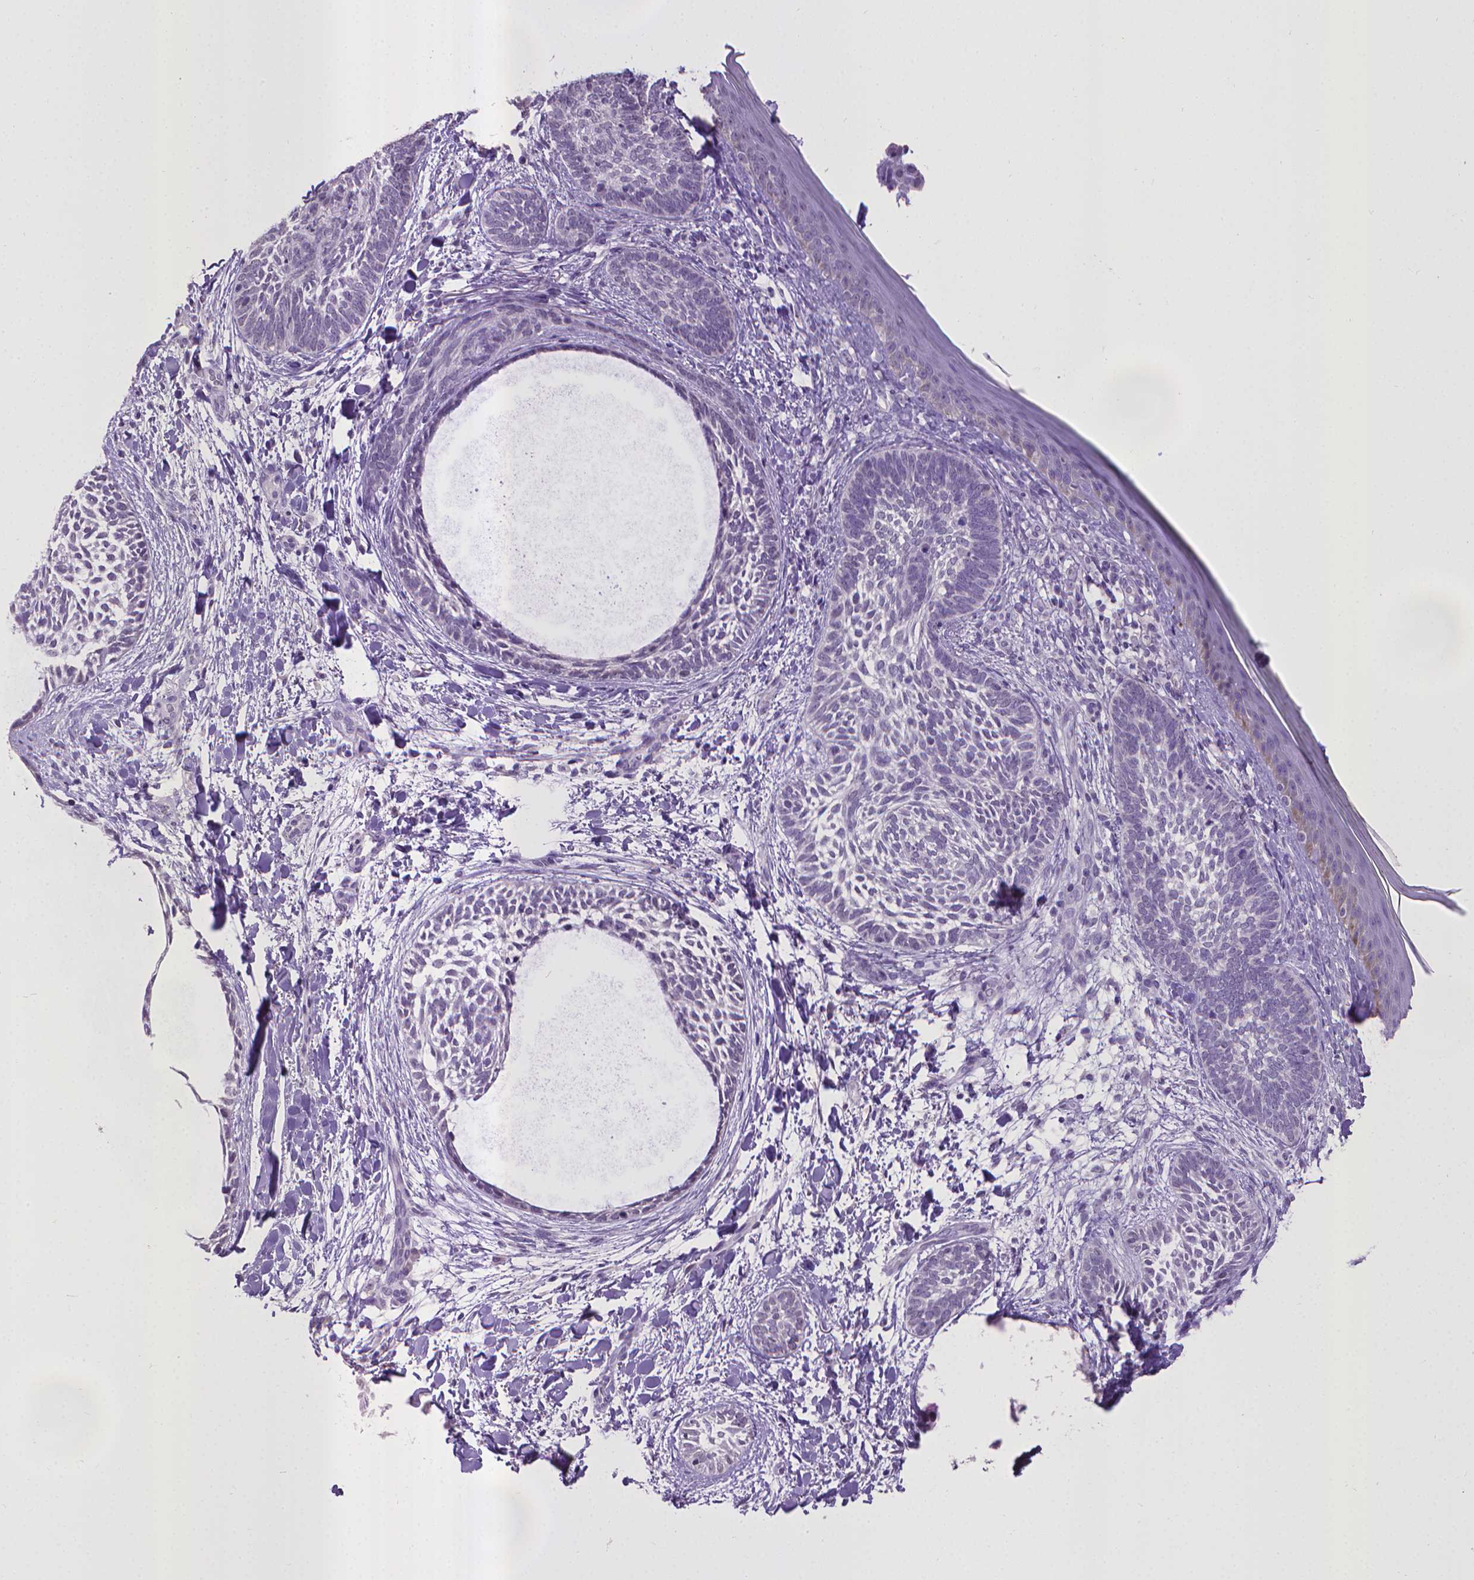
{"staining": {"intensity": "negative", "quantity": "none", "location": "none"}, "tissue": "skin cancer", "cell_type": "Tumor cells", "image_type": "cancer", "snomed": [{"axis": "morphology", "description": "Normal tissue, NOS"}, {"axis": "morphology", "description": "Basal cell carcinoma"}, {"axis": "topography", "description": "Skin"}], "caption": "This is an IHC micrograph of human skin cancer (basal cell carcinoma). There is no staining in tumor cells.", "gene": "KMO", "patient": {"sex": "male", "age": 46}}